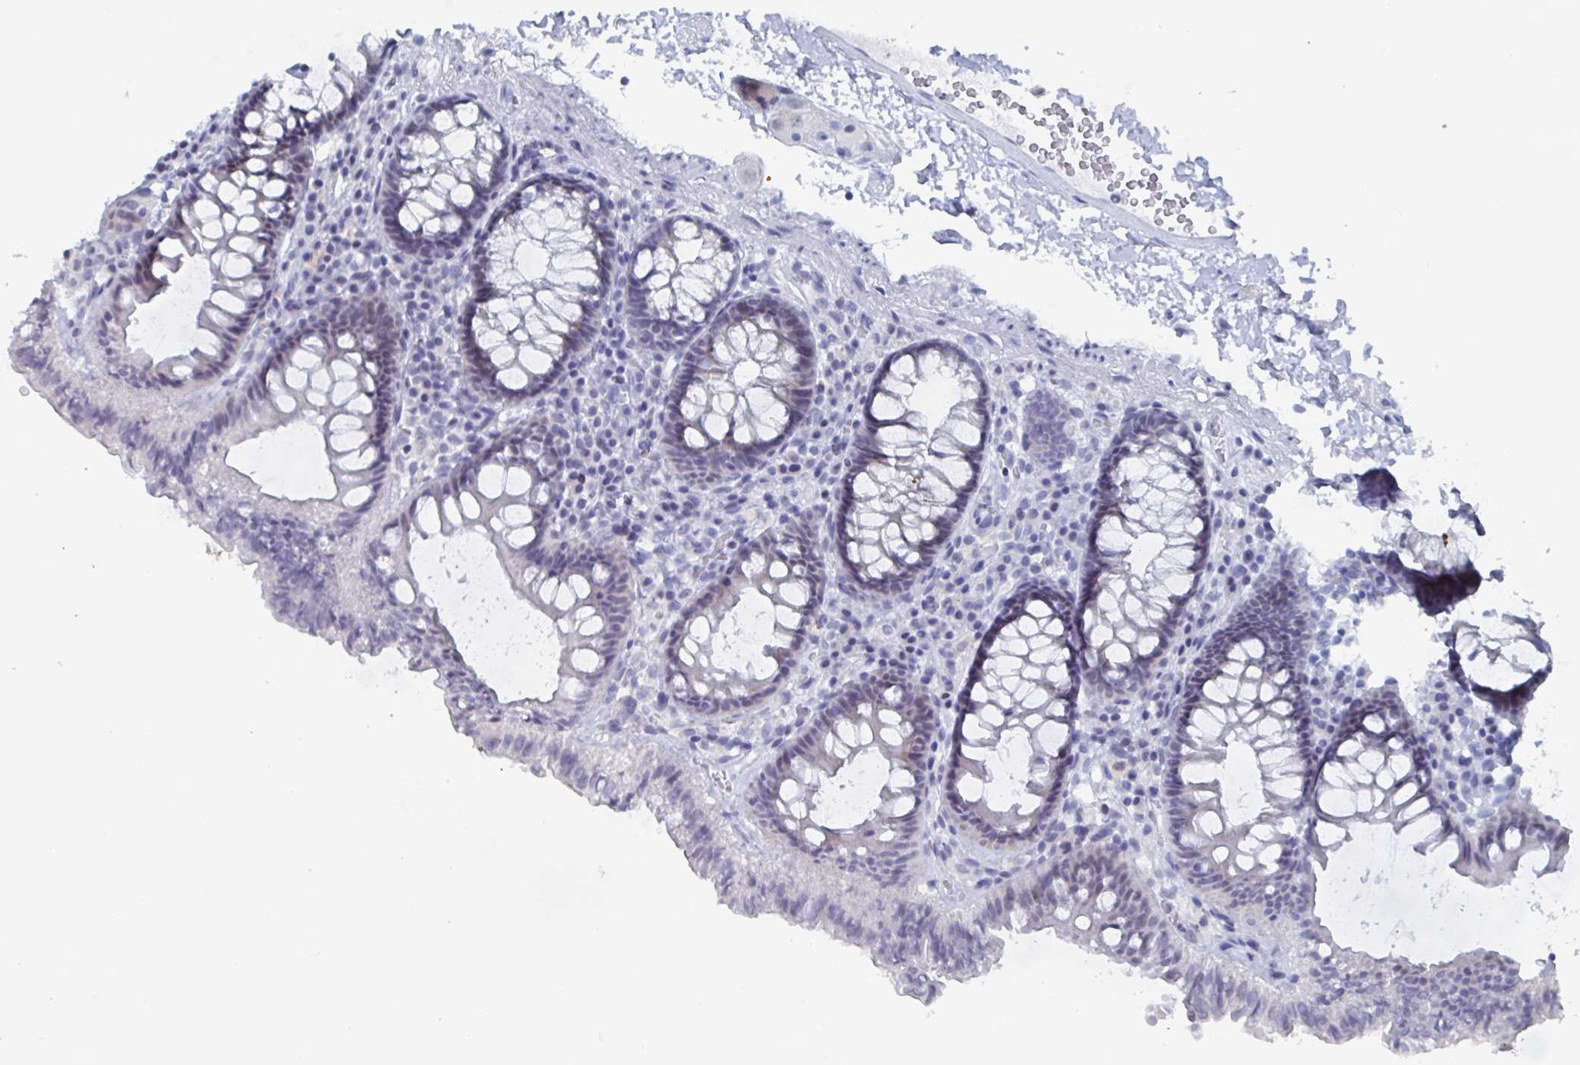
{"staining": {"intensity": "negative", "quantity": "none", "location": "none"}, "tissue": "colon", "cell_type": "Endothelial cells", "image_type": "normal", "snomed": [{"axis": "morphology", "description": "Normal tissue, NOS"}, {"axis": "topography", "description": "Colon"}, {"axis": "topography", "description": "Peripheral nerve tissue"}], "caption": "A high-resolution image shows immunohistochemistry staining of benign colon, which displays no significant staining in endothelial cells.", "gene": "CAMKV", "patient": {"sex": "male", "age": 84}}